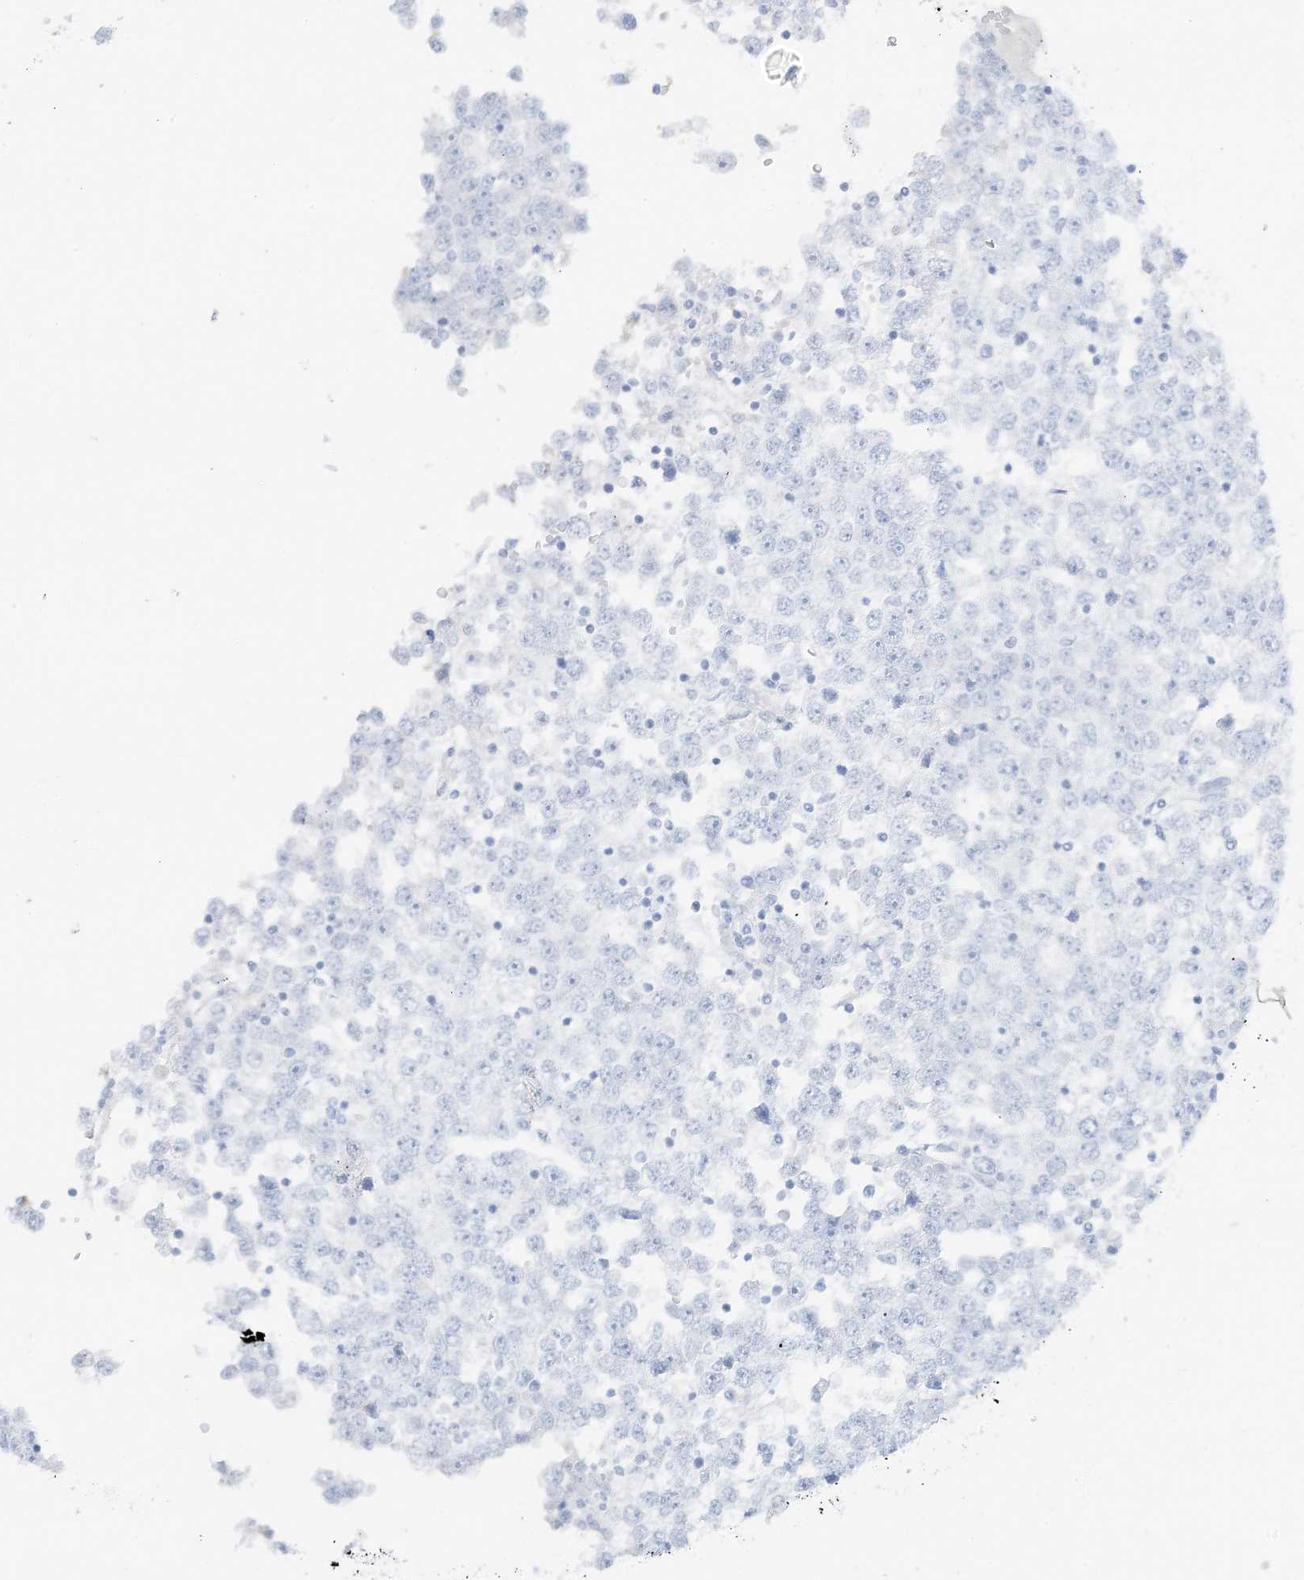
{"staining": {"intensity": "negative", "quantity": "none", "location": "none"}, "tissue": "testis cancer", "cell_type": "Tumor cells", "image_type": "cancer", "snomed": [{"axis": "morphology", "description": "Seminoma, NOS"}, {"axis": "topography", "description": "Testis"}], "caption": "Immunohistochemical staining of human testis cancer exhibits no significant positivity in tumor cells. (Stains: DAB (3,3'-diaminobenzidine) immunohistochemistry (IHC) with hematoxylin counter stain, Microscopy: brightfield microscopy at high magnification).", "gene": "SLC22A13", "patient": {"sex": "male", "age": 65}}